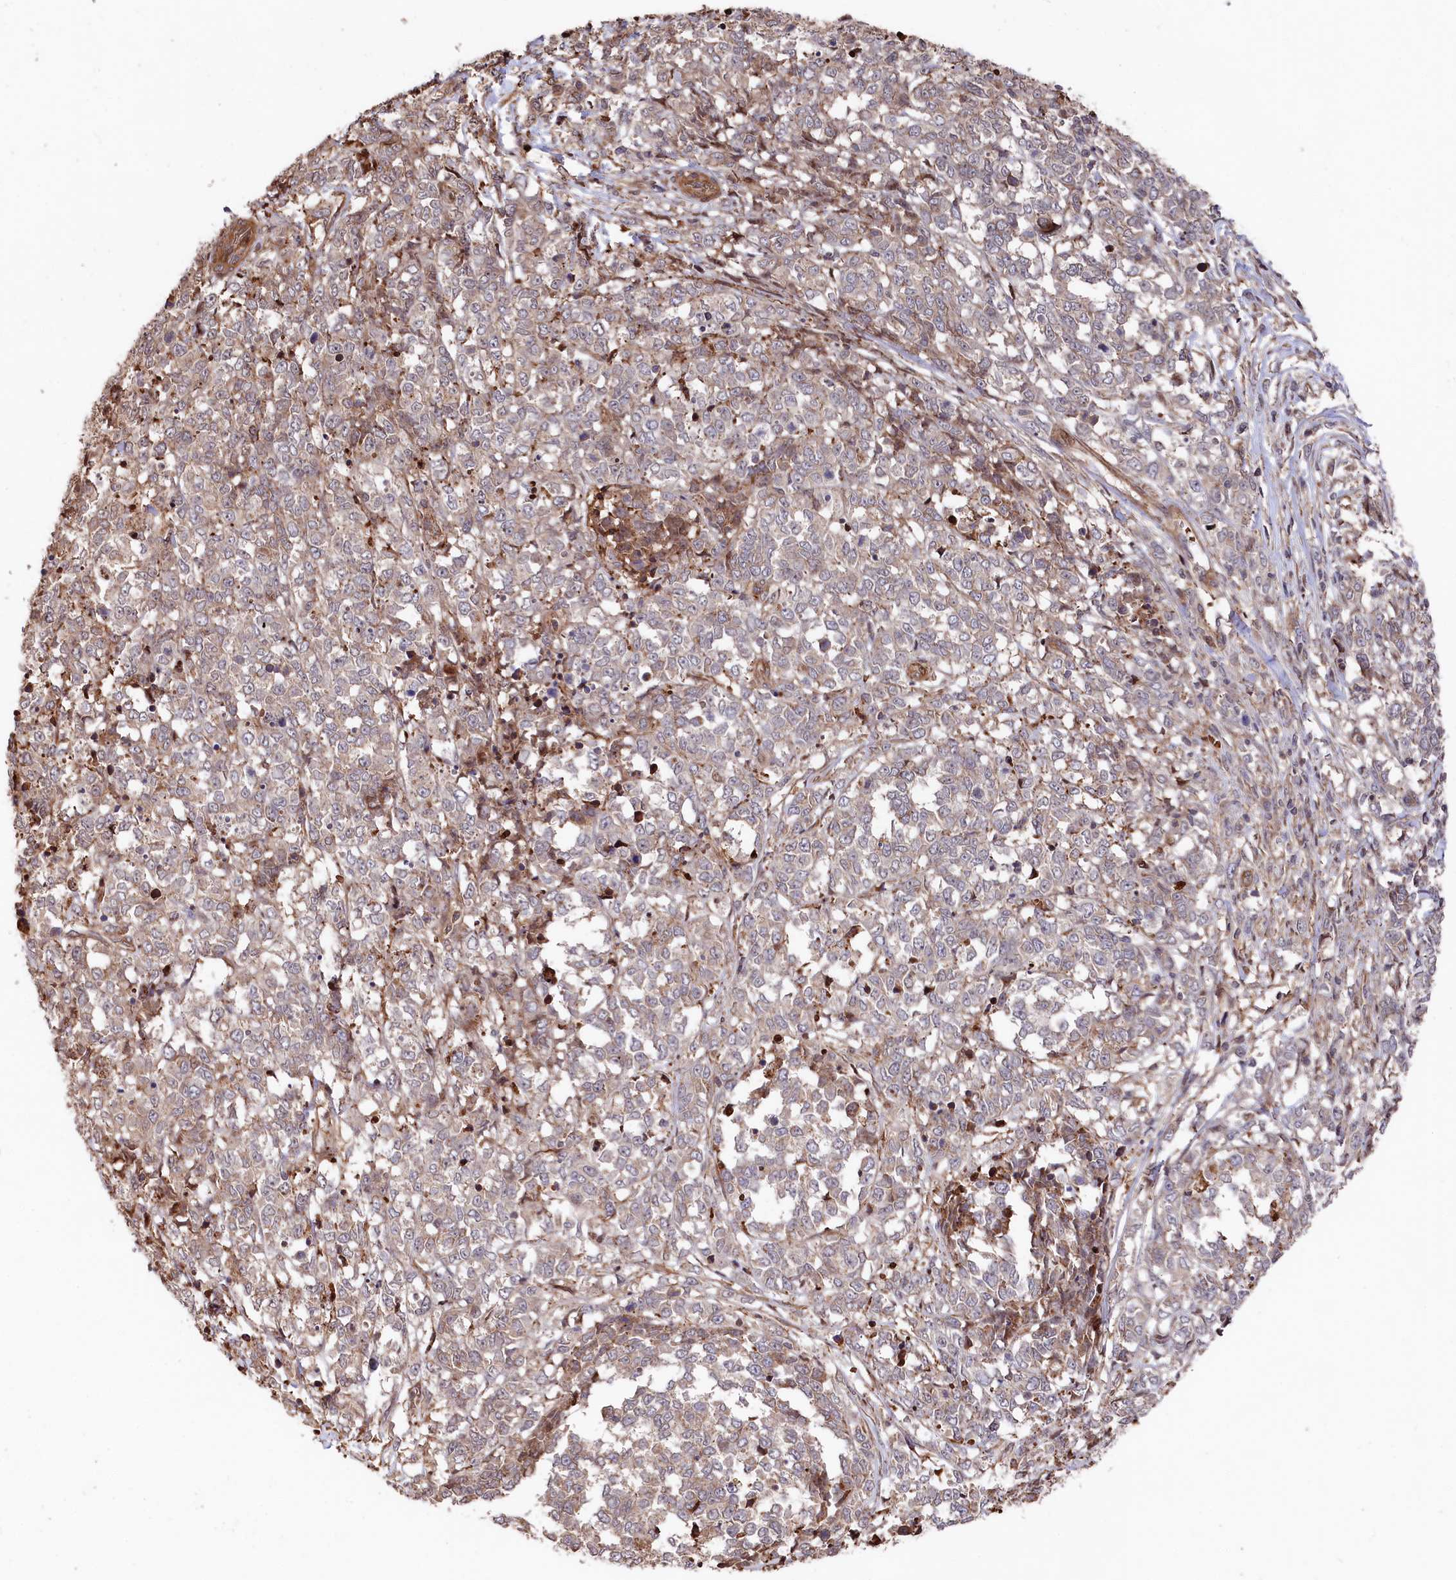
{"staining": {"intensity": "weak", "quantity": "25%-75%", "location": "cytoplasmic/membranous"}, "tissue": "melanoma", "cell_type": "Tumor cells", "image_type": "cancer", "snomed": [{"axis": "morphology", "description": "Malignant melanoma, NOS"}, {"axis": "topography", "description": "Skin"}], "caption": "This is an image of immunohistochemistry staining of malignant melanoma, which shows weak expression in the cytoplasmic/membranous of tumor cells.", "gene": "TNKS1BP1", "patient": {"sex": "female", "age": 72}}